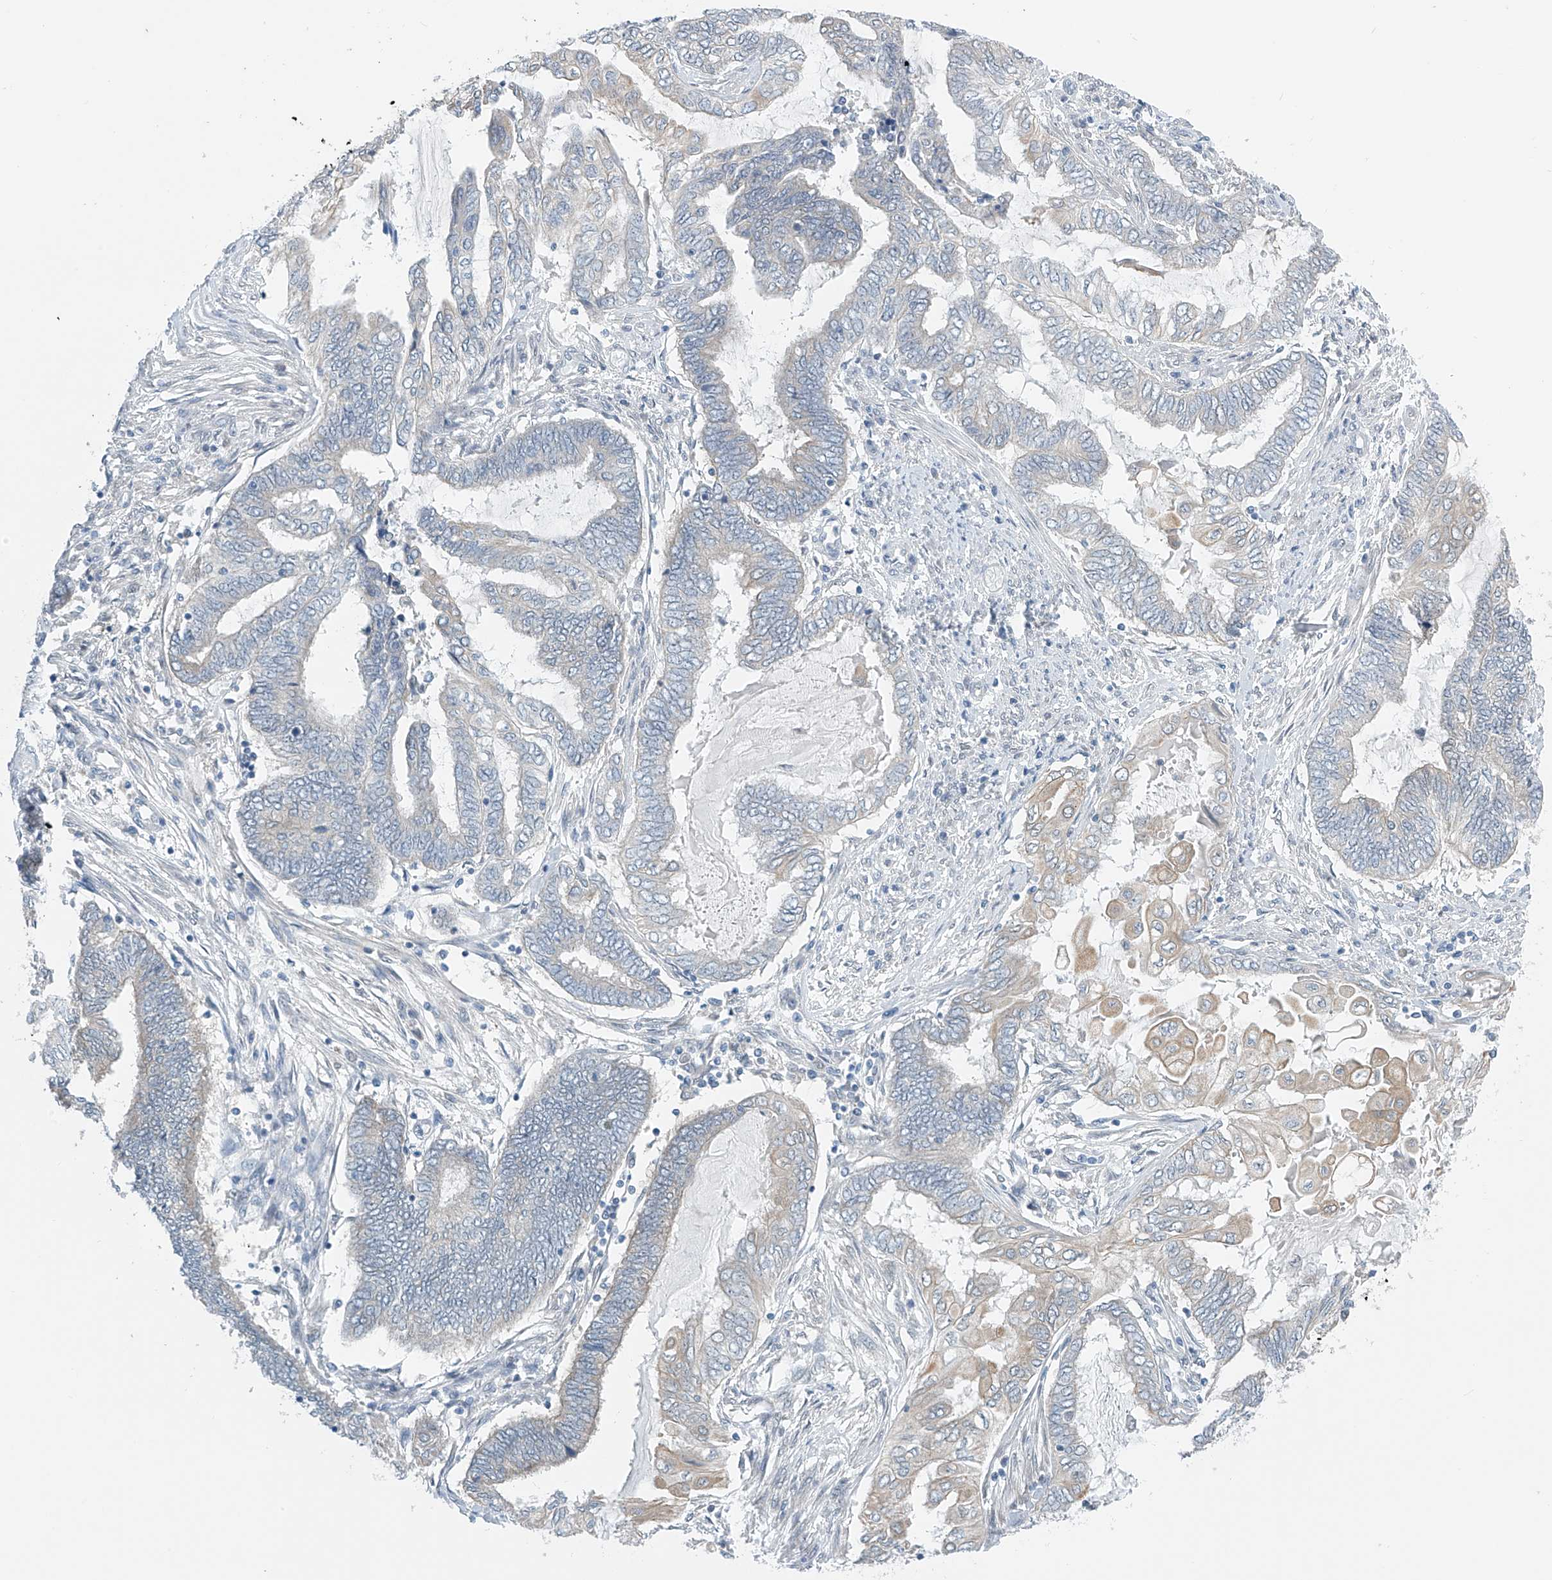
{"staining": {"intensity": "negative", "quantity": "none", "location": "none"}, "tissue": "endometrial cancer", "cell_type": "Tumor cells", "image_type": "cancer", "snomed": [{"axis": "morphology", "description": "Adenocarcinoma, NOS"}, {"axis": "topography", "description": "Uterus"}, {"axis": "topography", "description": "Endometrium"}], "caption": "Endometrial cancer (adenocarcinoma) was stained to show a protein in brown. There is no significant expression in tumor cells. Nuclei are stained in blue.", "gene": "APLF", "patient": {"sex": "female", "age": 70}}